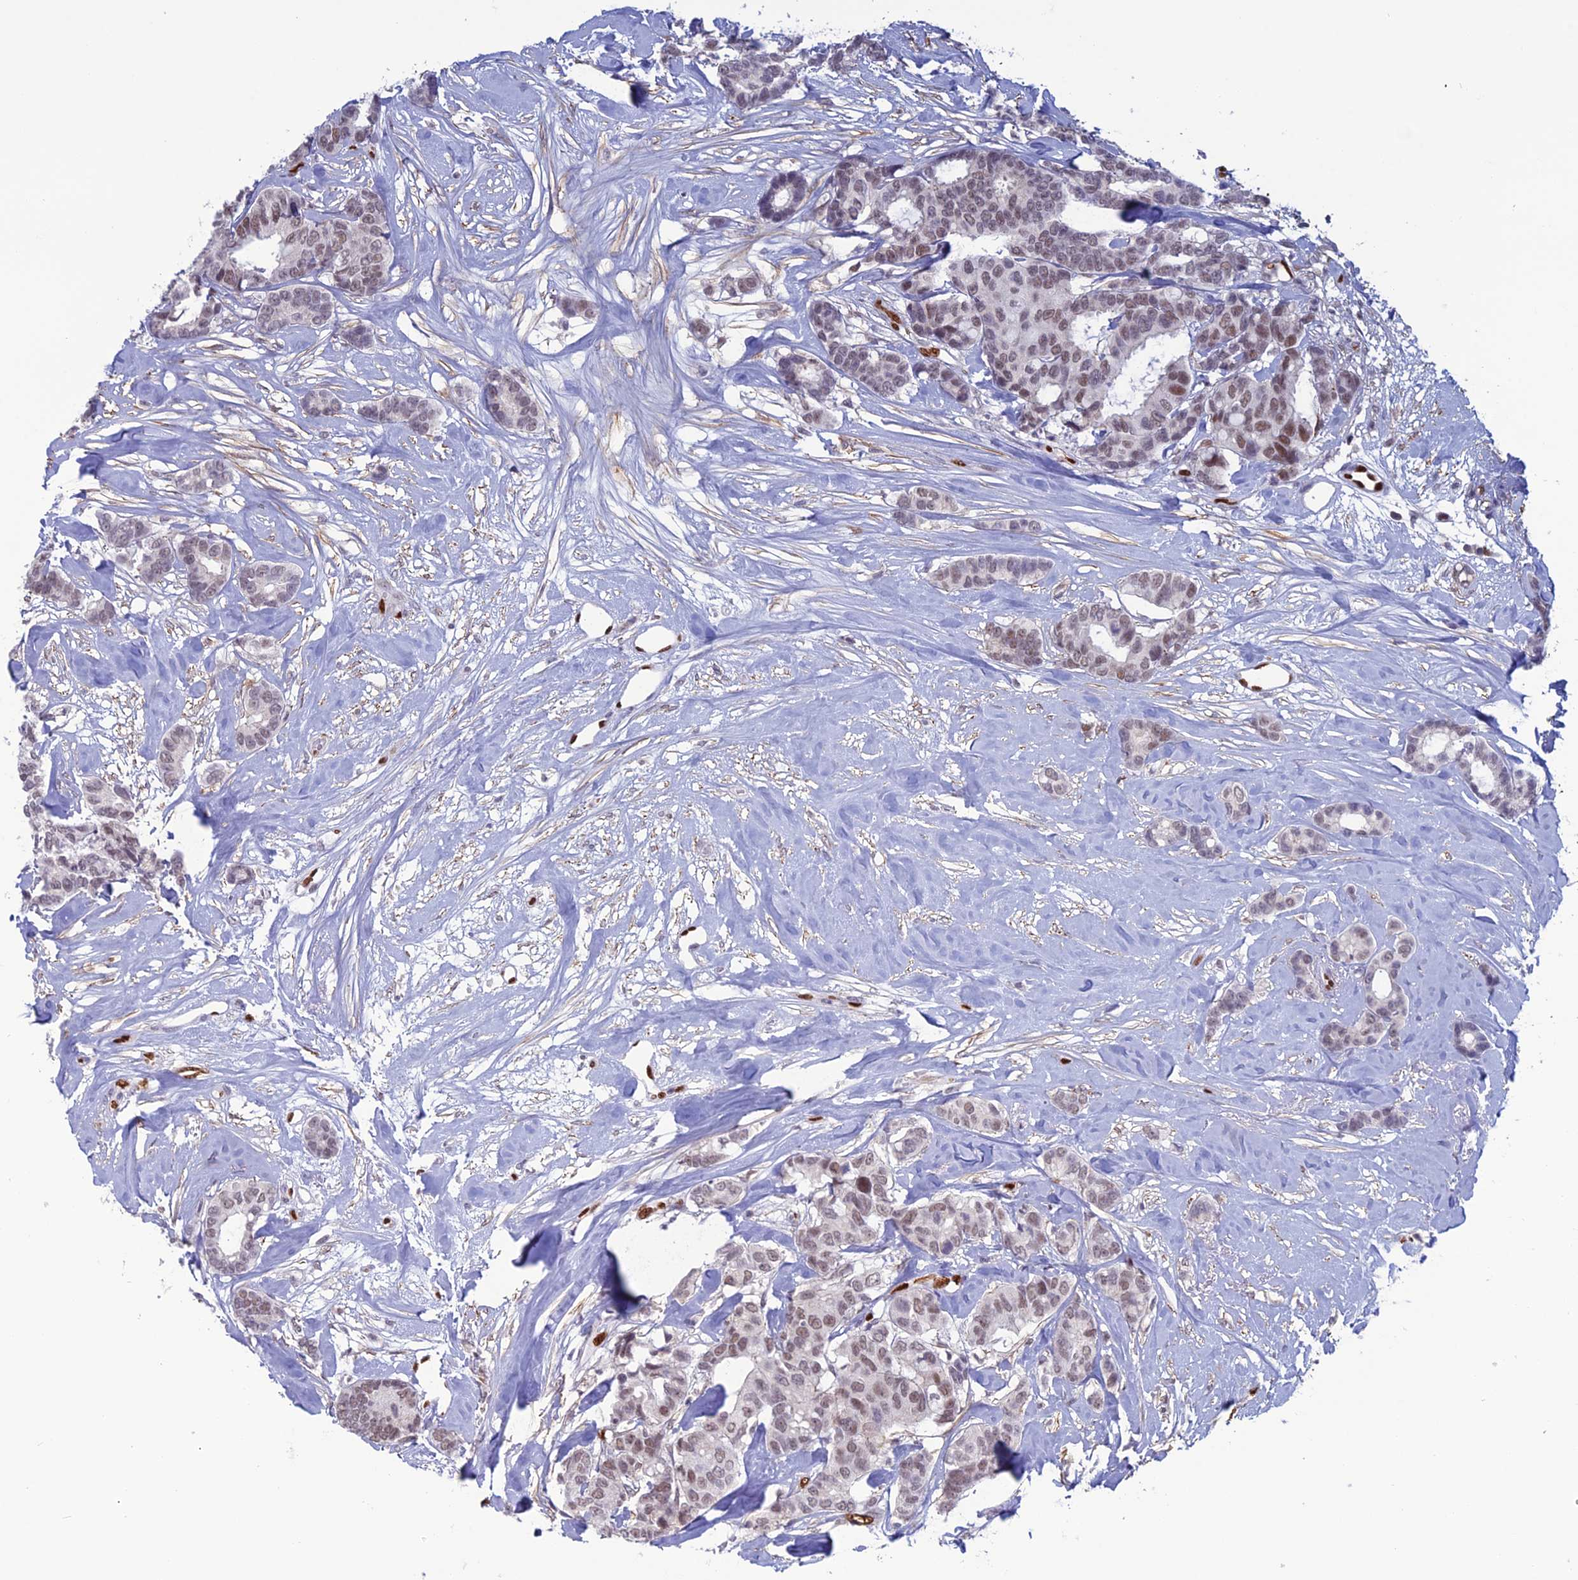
{"staining": {"intensity": "moderate", "quantity": "<25%", "location": "nuclear"}, "tissue": "breast cancer", "cell_type": "Tumor cells", "image_type": "cancer", "snomed": [{"axis": "morphology", "description": "Duct carcinoma"}, {"axis": "topography", "description": "Breast"}], "caption": "Immunohistochemistry (IHC) of human breast cancer (invasive ductal carcinoma) shows low levels of moderate nuclear staining in about <25% of tumor cells.", "gene": "NOL4L", "patient": {"sex": "female", "age": 87}}